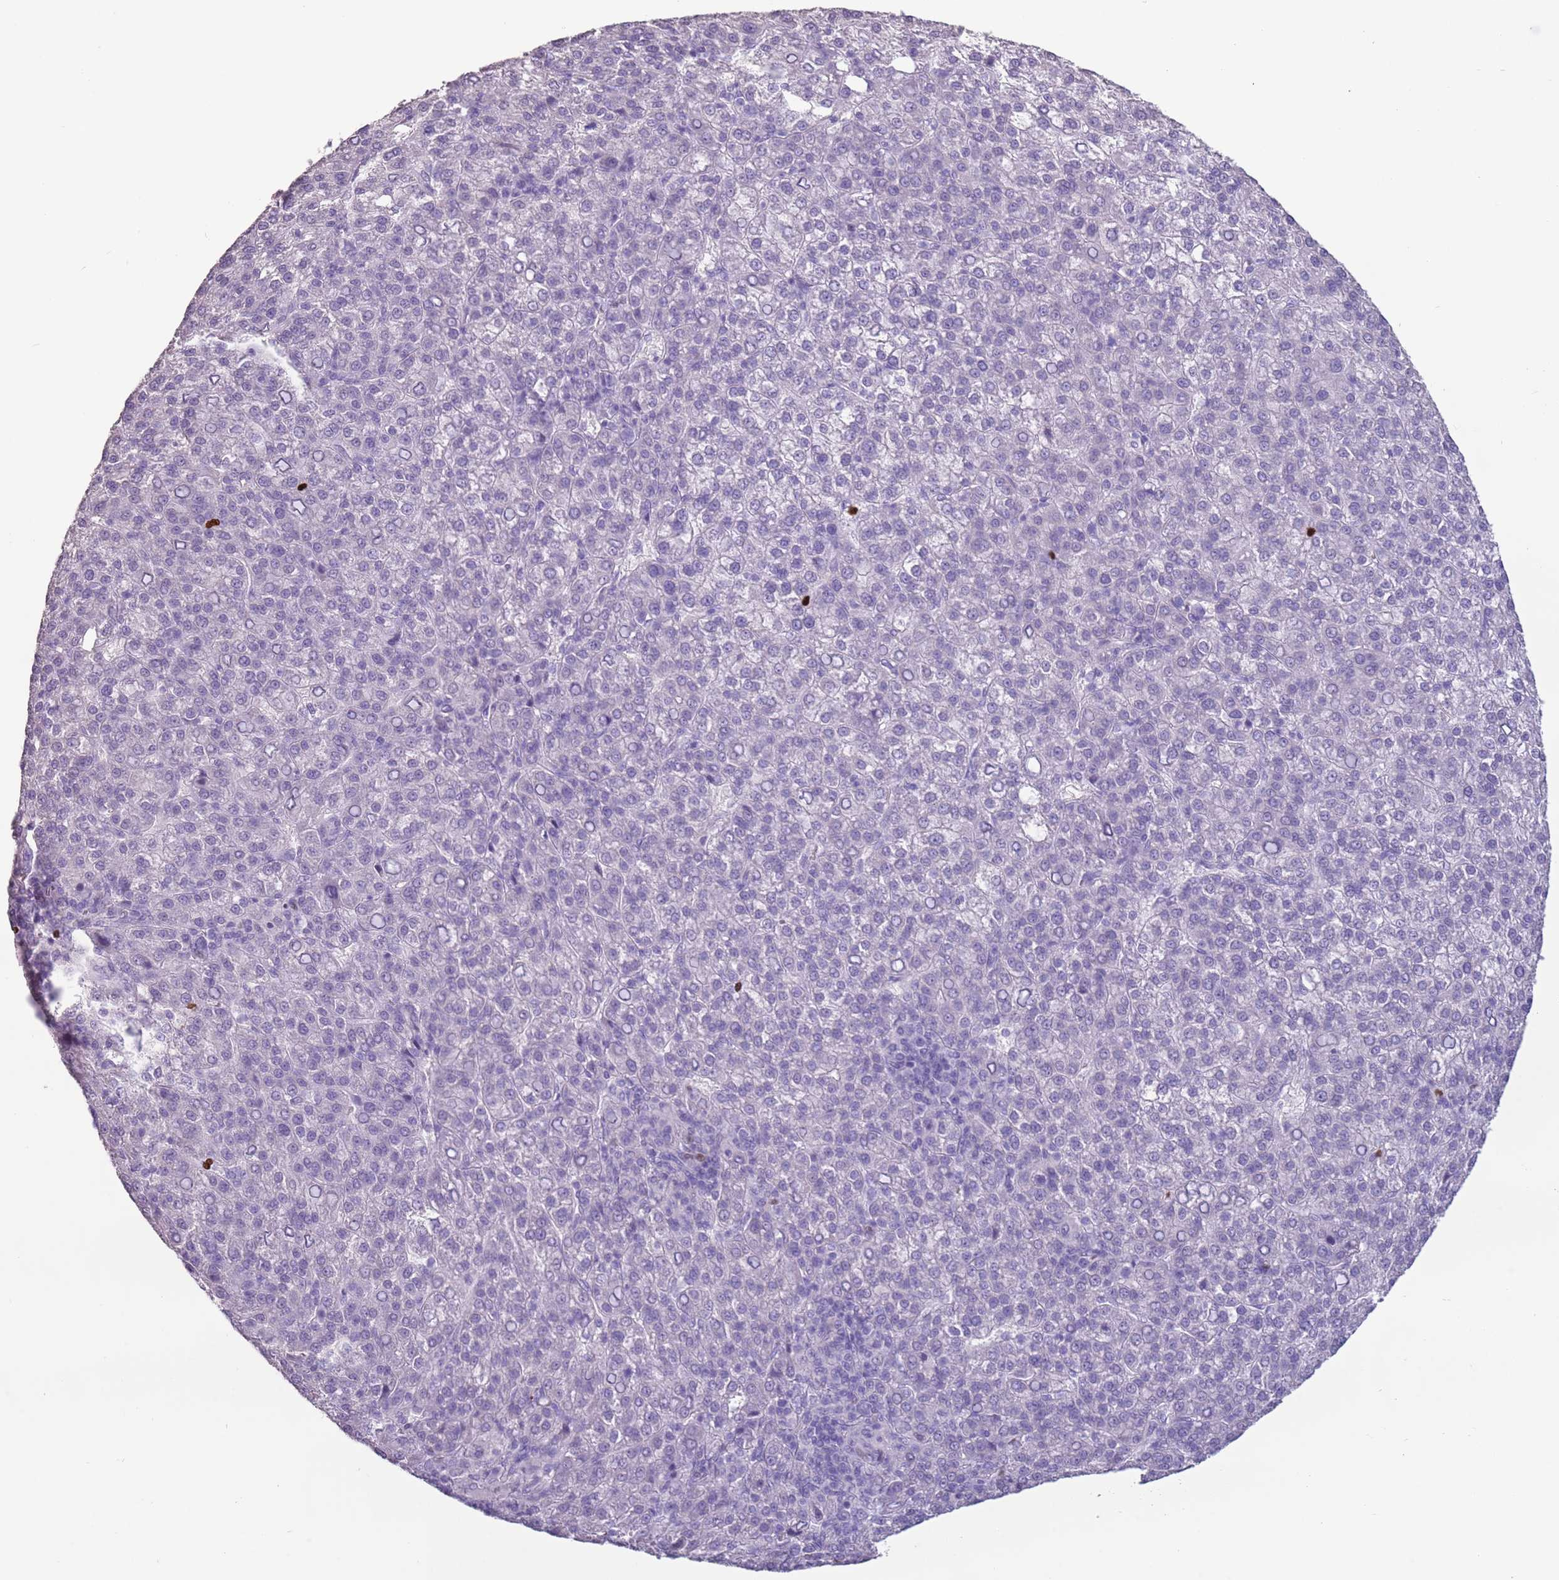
{"staining": {"intensity": "negative", "quantity": "none", "location": "none"}, "tissue": "liver cancer", "cell_type": "Tumor cells", "image_type": "cancer", "snomed": [{"axis": "morphology", "description": "Carcinoma, Hepatocellular, NOS"}, {"axis": "topography", "description": "Liver"}], "caption": "Hepatocellular carcinoma (liver) stained for a protein using immunohistochemistry (IHC) exhibits no expression tumor cells.", "gene": "CELF6", "patient": {"sex": "female", "age": 58}}